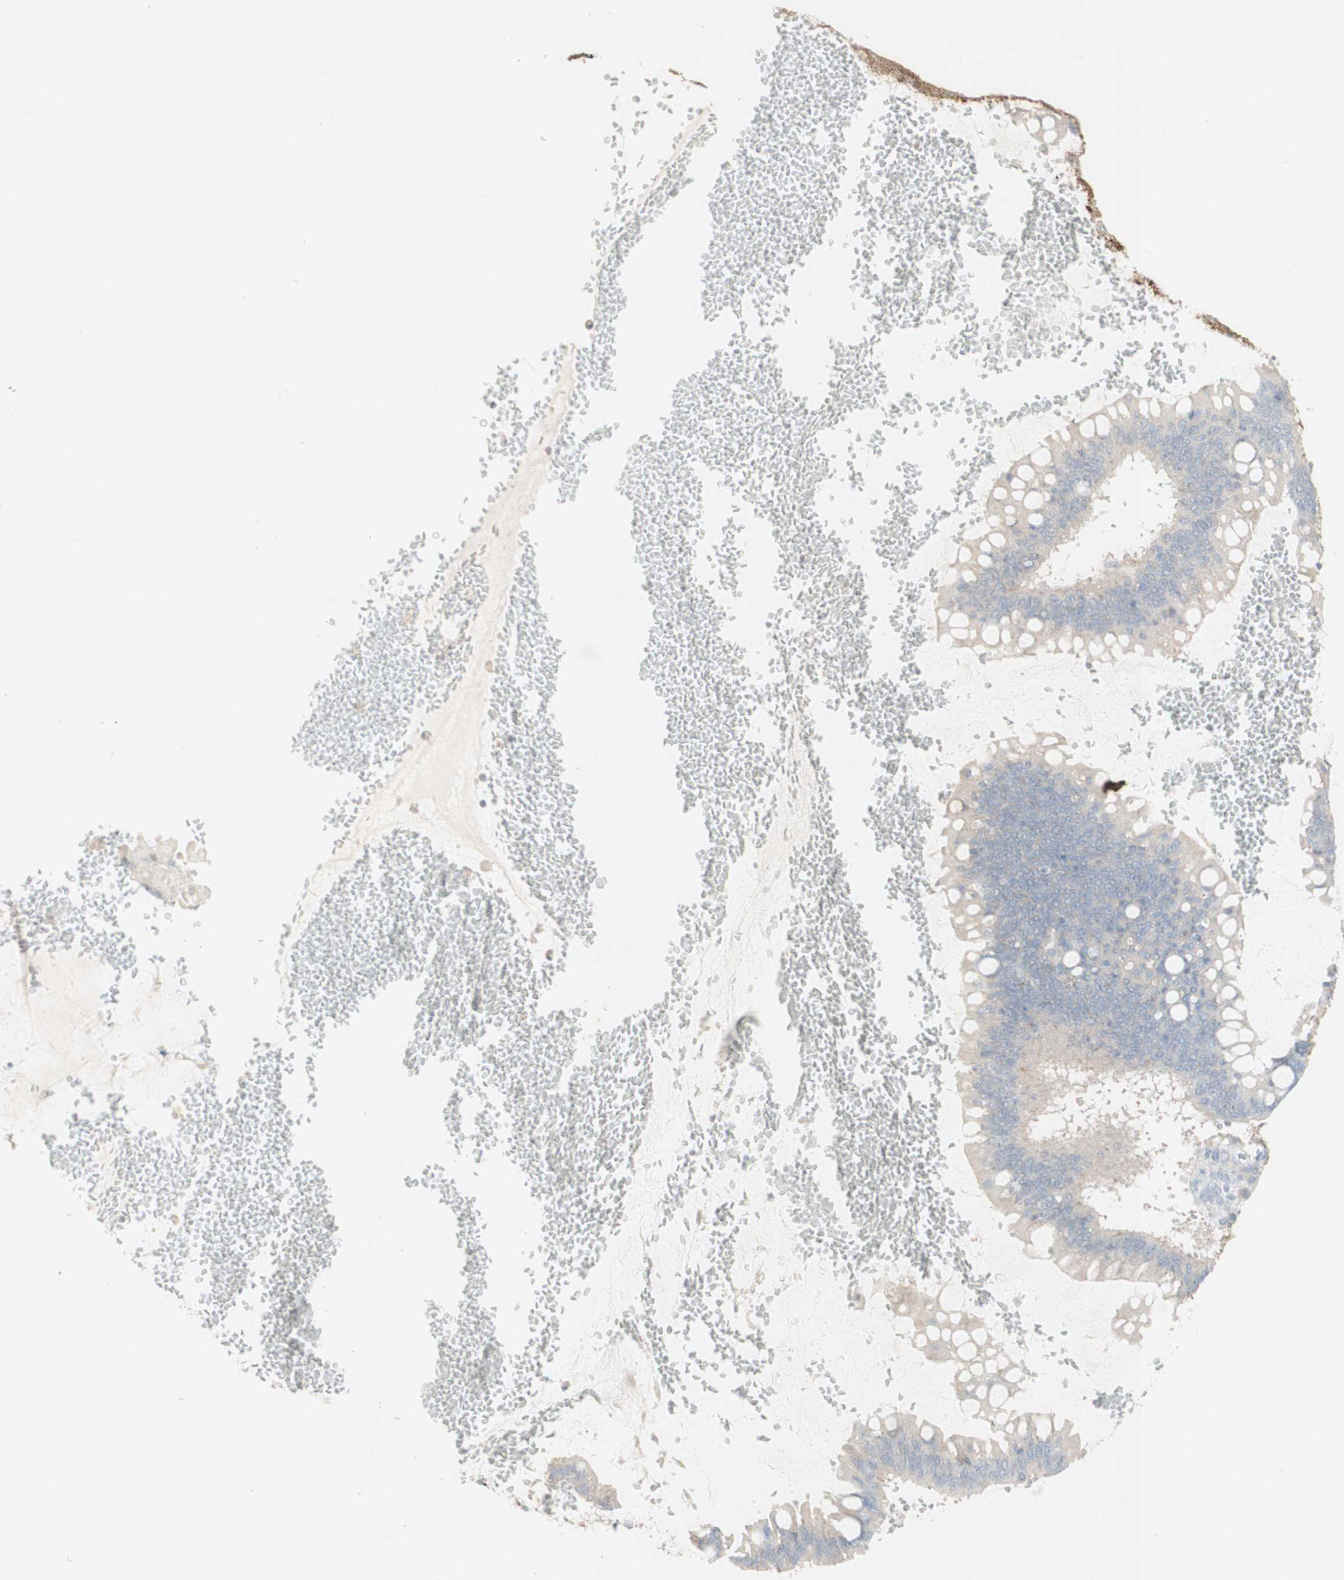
{"staining": {"intensity": "negative", "quantity": "none", "location": "none"}, "tissue": "ovarian cancer", "cell_type": "Tumor cells", "image_type": "cancer", "snomed": [{"axis": "morphology", "description": "Cystadenocarcinoma, mucinous, NOS"}, {"axis": "topography", "description": "Ovary"}], "caption": "Ovarian cancer (mucinous cystadenocarcinoma) was stained to show a protein in brown. There is no significant staining in tumor cells.", "gene": "ATP6V1B1", "patient": {"sex": "female", "age": 73}}